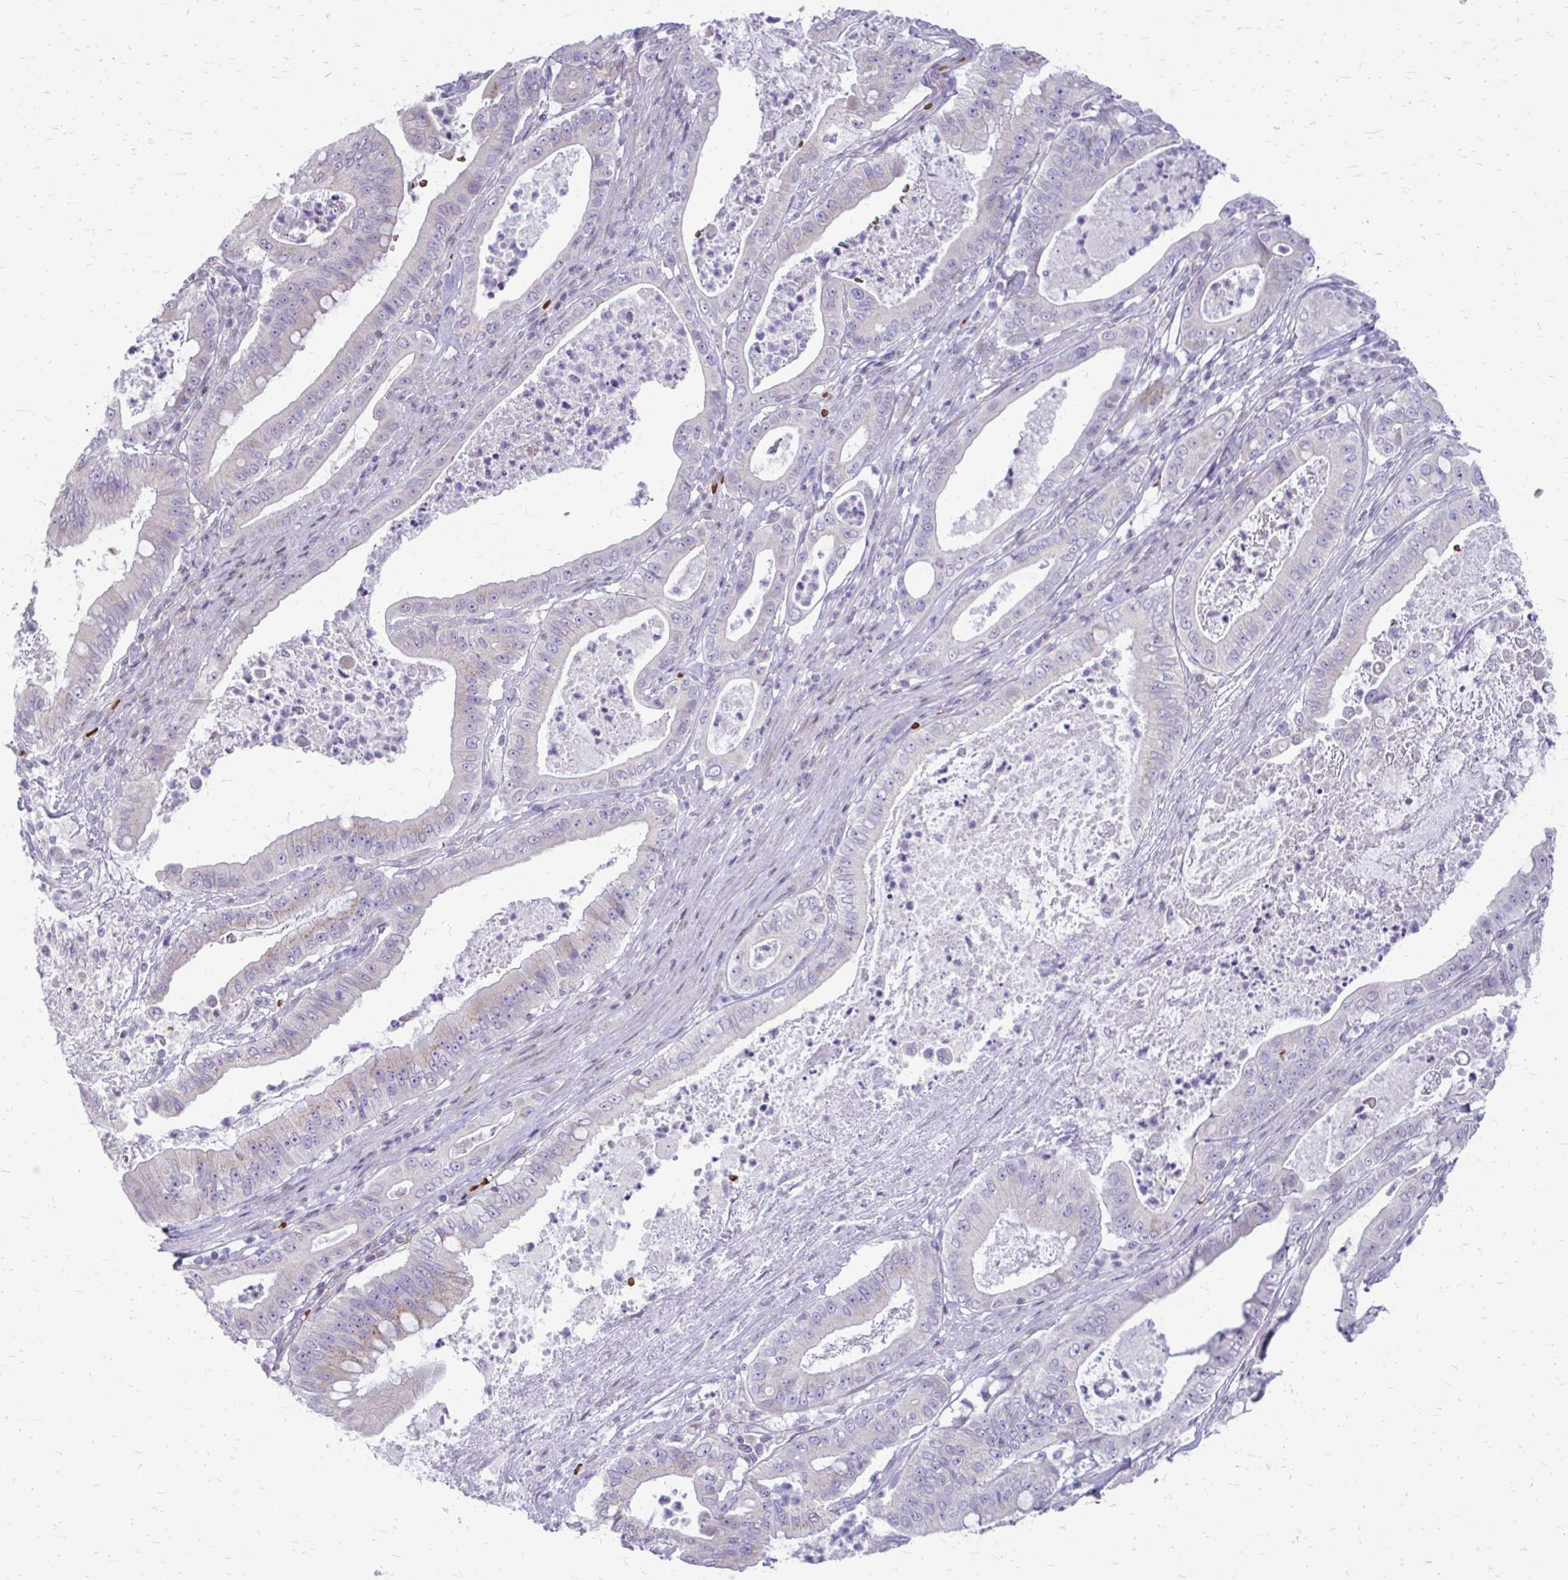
{"staining": {"intensity": "negative", "quantity": "none", "location": "none"}, "tissue": "pancreatic cancer", "cell_type": "Tumor cells", "image_type": "cancer", "snomed": [{"axis": "morphology", "description": "Adenocarcinoma, NOS"}, {"axis": "topography", "description": "Pancreas"}], "caption": "Histopathology image shows no protein positivity in tumor cells of pancreatic cancer tissue. (DAB (3,3'-diaminobenzidine) IHC with hematoxylin counter stain).", "gene": "FUNDC2", "patient": {"sex": "male", "age": 71}}